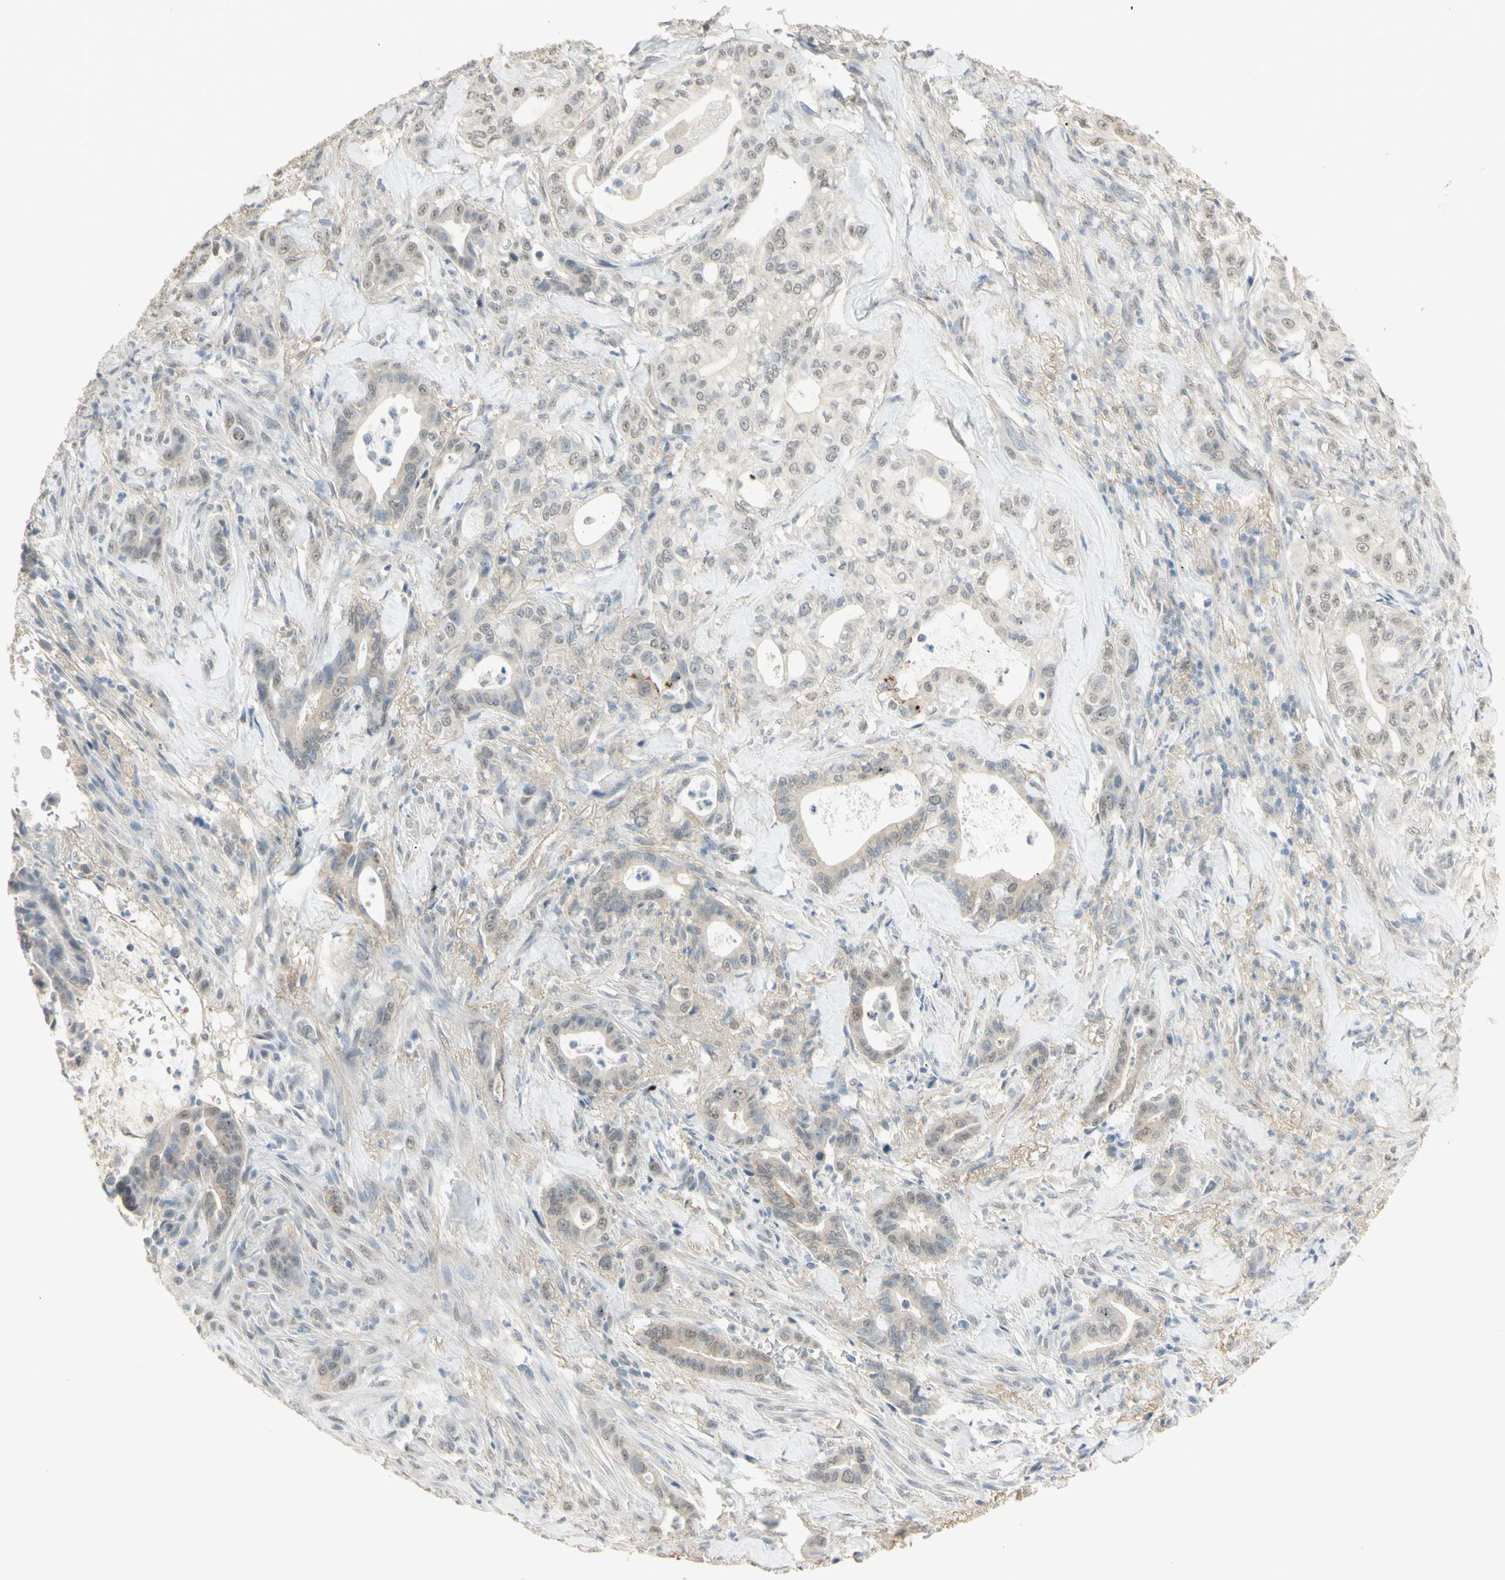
{"staining": {"intensity": "negative", "quantity": "none", "location": "none"}, "tissue": "liver cancer", "cell_type": "Tumor cells", "image_type": "cancer", "snomed": [{"axis": "morphology", "description": "Cholangiocarcinoma"}, {"axis": "topography", "description": "Liver"}], "caption": "This is an IHC micrograph of cholangiocarcinoma (liver). There is no staining in tumor cells.", "gene": "MUC3A", "patient": {"sex": "female", "age": 67}}